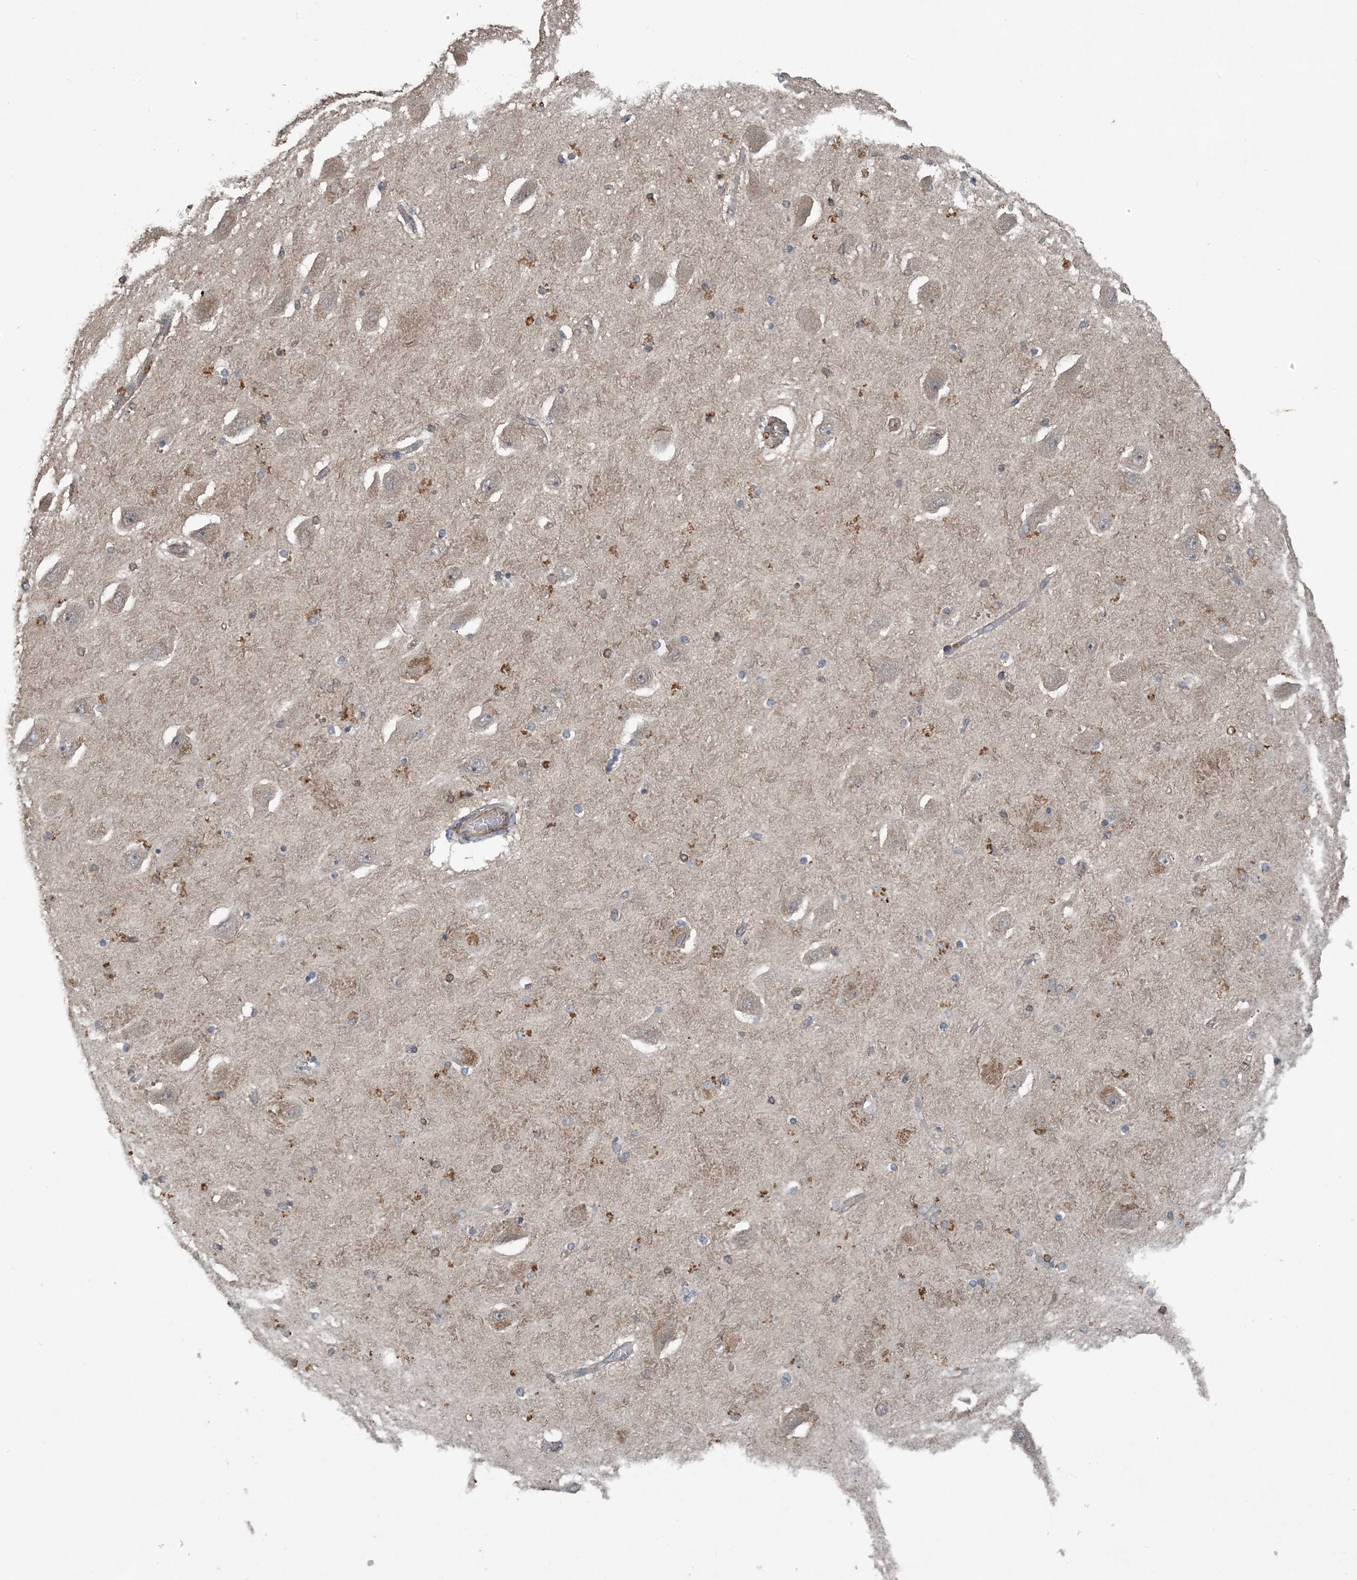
{"staining": {"intensity": "moderate", "quantity": "25%-75%", "location": "cytoplasmic/membranous,nuclear"}, "tissue": "hippocampus", "cell_type": "Glial cells", "image_type": "normal", "snomed": [{"axis": "morphology", "description": "Normal tissue, NOS"}, {"axis": "topography", "description": "Hippocampus"}], "caption": "This photomicrograph reveals benign hippocampus stained with immunohistochemistry (IHC) to label a protein in brown. The cytoplasmic/membranous,nuclear of glial cells show moderate positivity for the protein. Nuclei are counter-stained blue.", "gene": "ZFAND2B", "patient": {"sex": "female", "age": 54}}